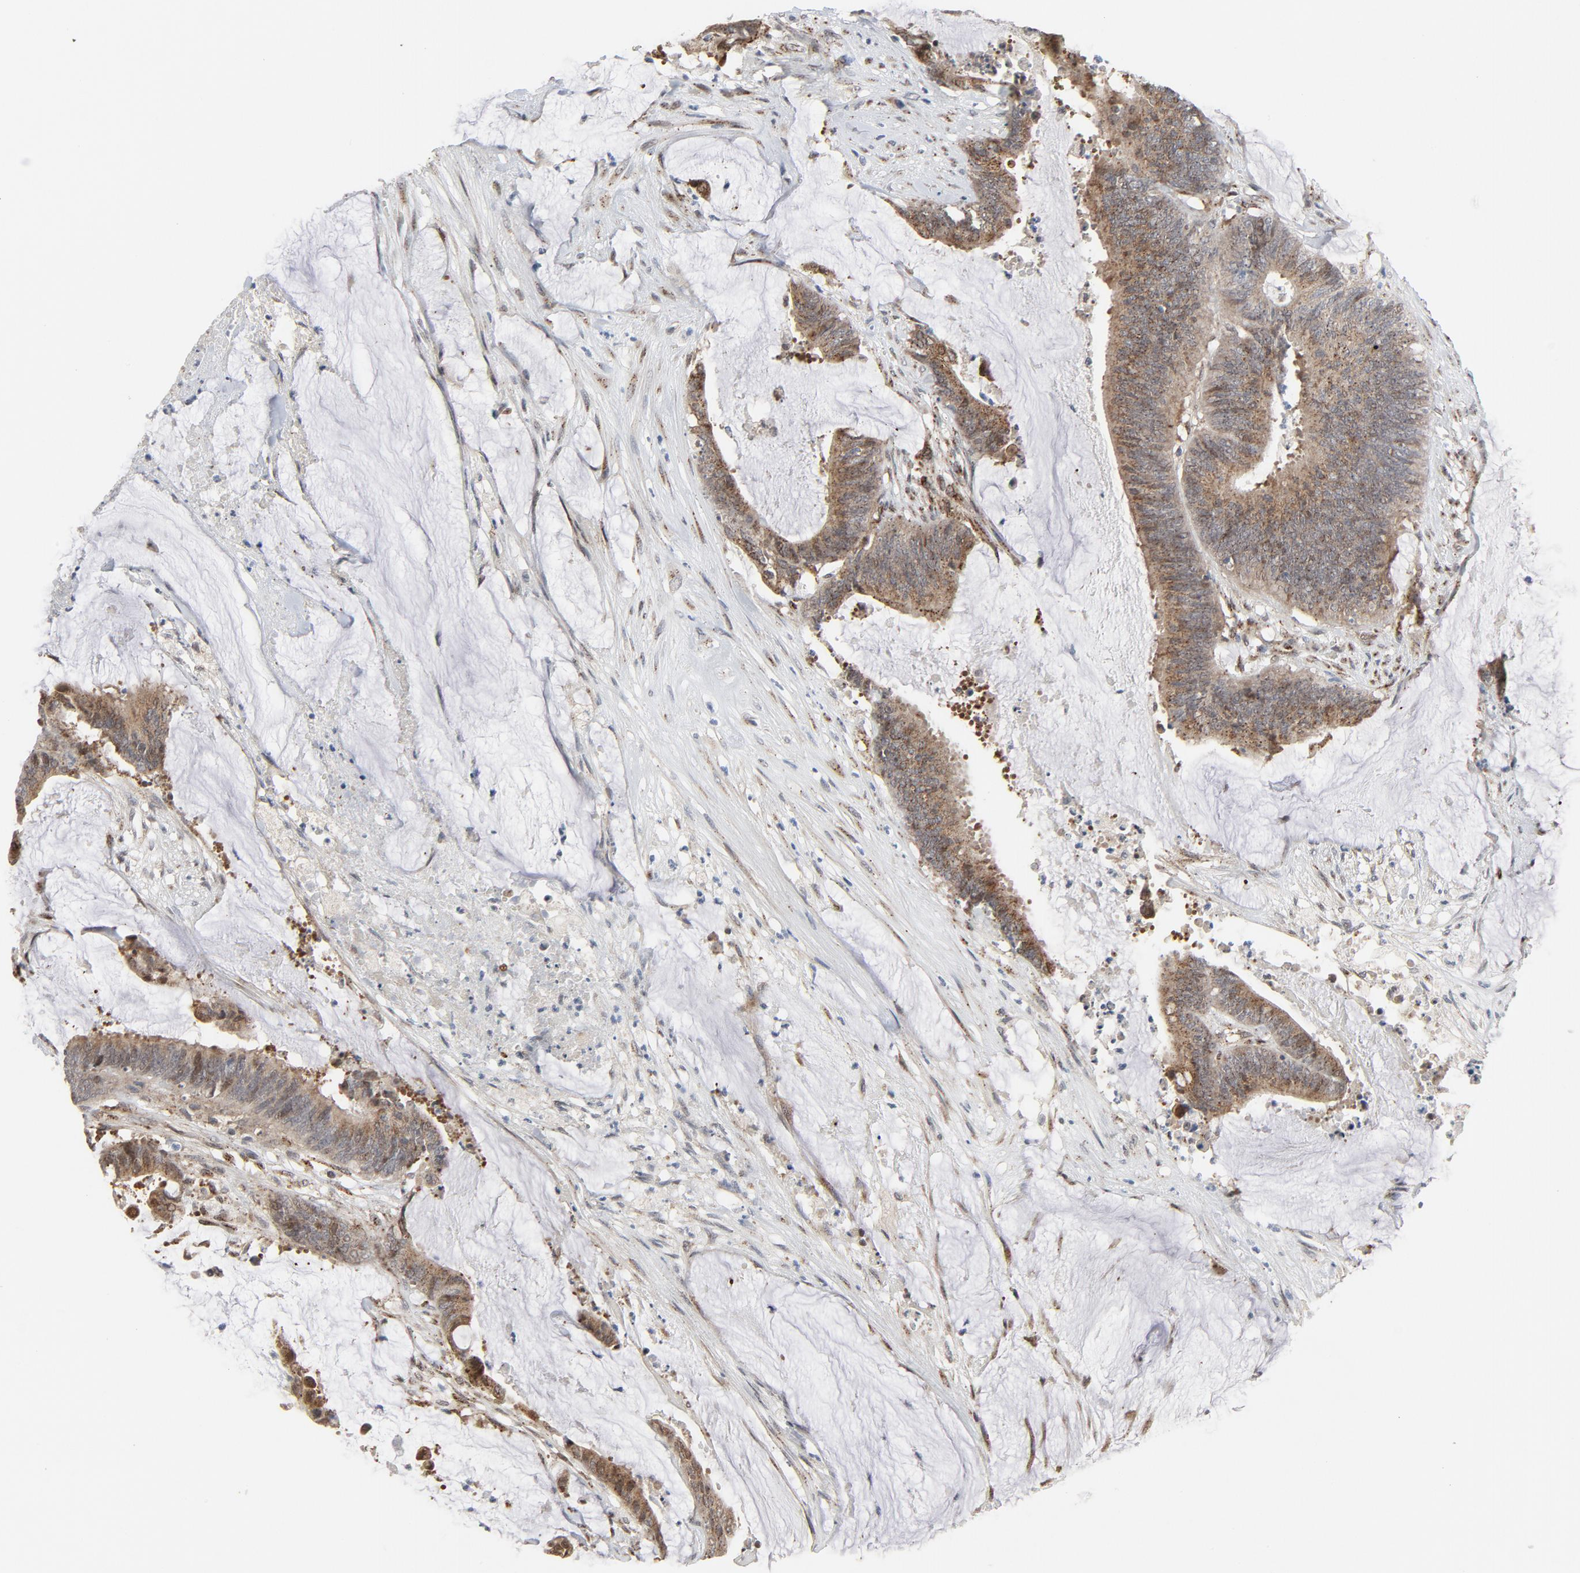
{"staining": {"intensity": "moderate", "quantity": ">75%", "location": "cytoplasmic/membranous"}, "tissue": "colorectal cancer", "cell_type": "Tumor cells", "image_type": "cancer", "snomed": [{"axis": "morphology", "description": "Adenocarcinoma, NOS"}, {"axis": "topography", "description": "Rectum"}], "caption": "Immunohistochemistry (IHC) (DAB) staining of human adenocarcinoma (colorectal) exhibits moderate cytoplasmic/membranous protein positivity in approximately >75% of tumor cells.", "gene": "RPL12", "patient": {"sex": "female", "age": 66}}